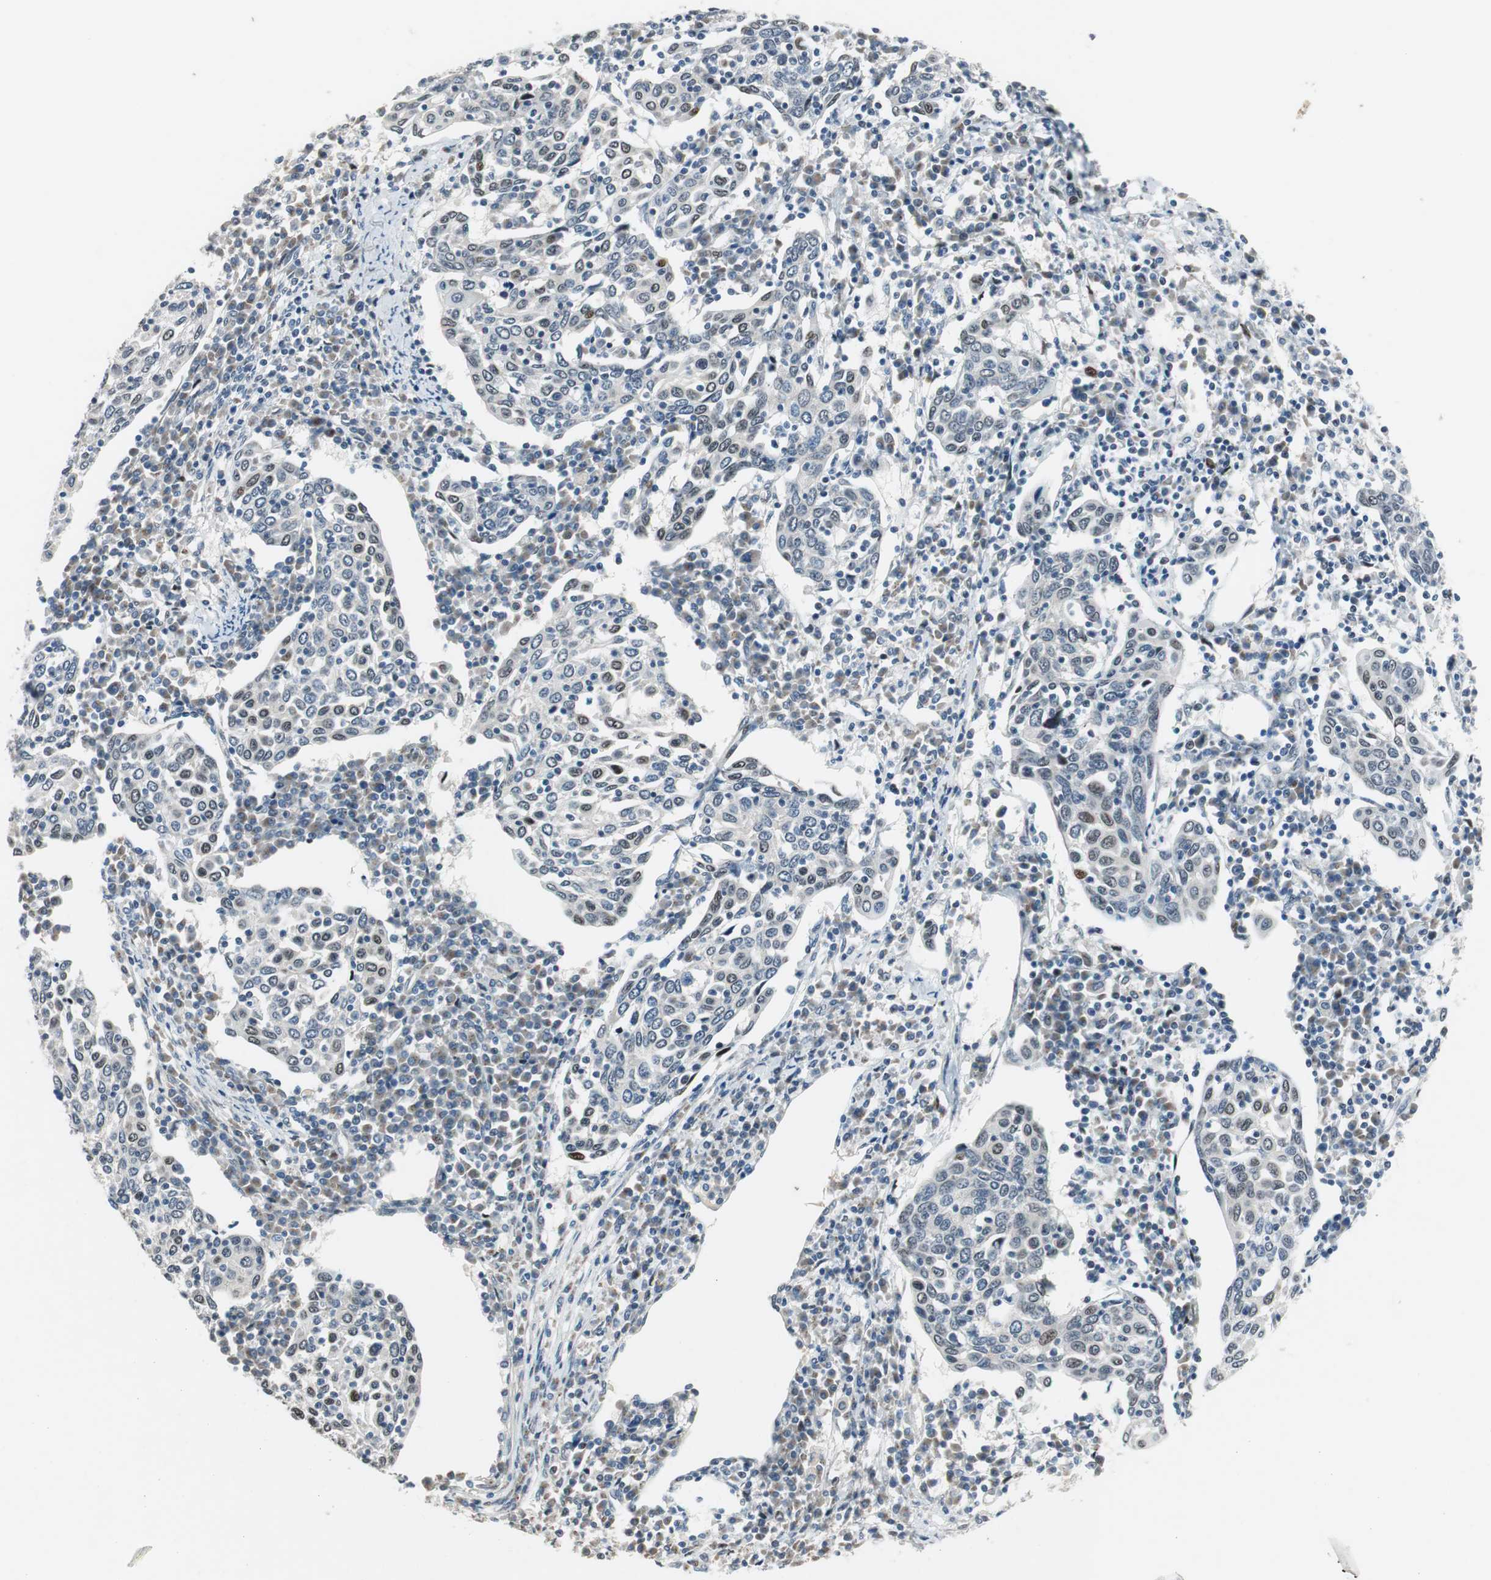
{"staining": {"intensity": "moderate", "quantity": "<25%", "location": "nuclear"}, "tissue": "cervical cancer", "cell_type": "Tumor cells", "image_type": "cancer", "snomed": [{"axis": "morphology", "description": "Squamous cell carcinoma, NOS"}, {"axis": "topography", "description": "Cervix"}], "caption": "The photomicrograph shows a brown stain indicating the presence of a protein in the nuclear of tumor cells in cervical squamous cell carcinoma.", "gene": "AJUBA", "patient": {"sex": "female", "age": 40}}